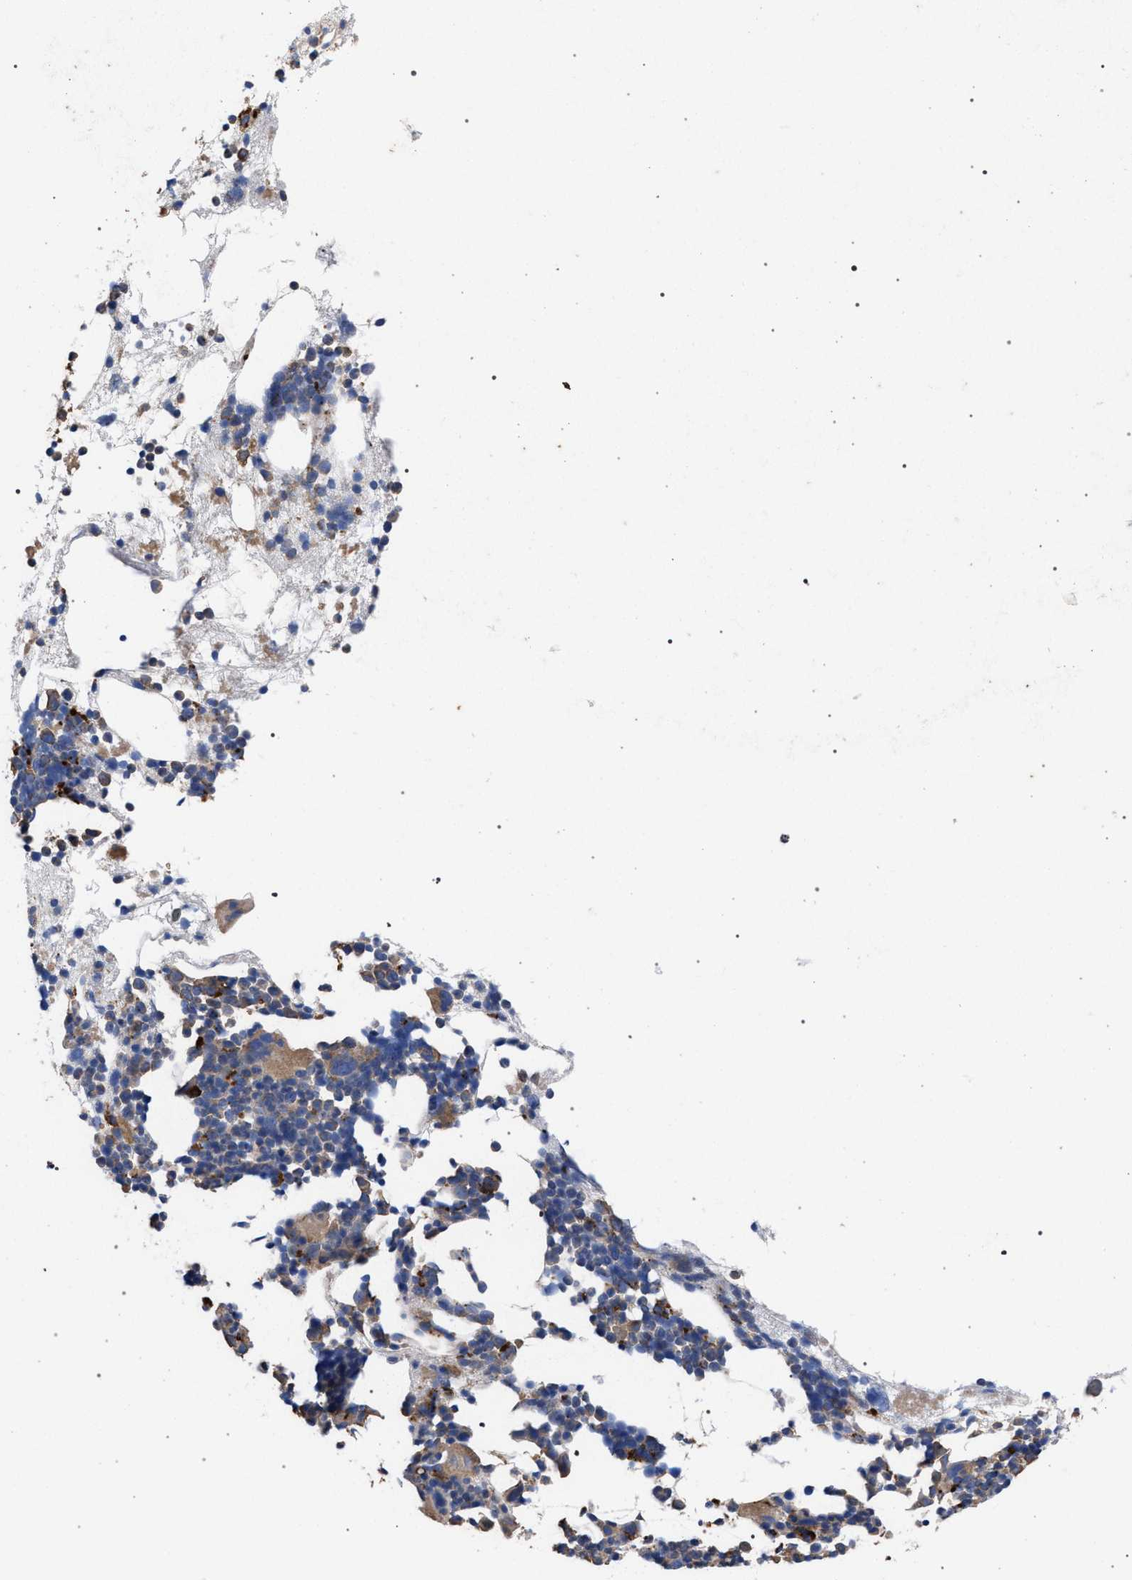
{"staining": {"intensity": "moderate", "quantity": "25%-75%", "location": "cytoplasmic/membranous"}, "tissue": "bone marrow", "cell_type": "Hematopoietic cells", "image_type": "normal", "snomed": [{"axis": "morphology", "description": "Normal tissue, NOS"}, {"axis": "morphology", "description": "Inflammation, NOS"}, {"axis": "topography", "description": "Bone marrow"}], "caption": "The micrograph displays immunohistochemical staining of benign bone marrow. There is moderate cytoplasmic/membranous positivity is identified in approximately 25%-75% of hematopoietic cells.", "gene": "PPT1", "patient": {"sex": "female", "age": 81}}